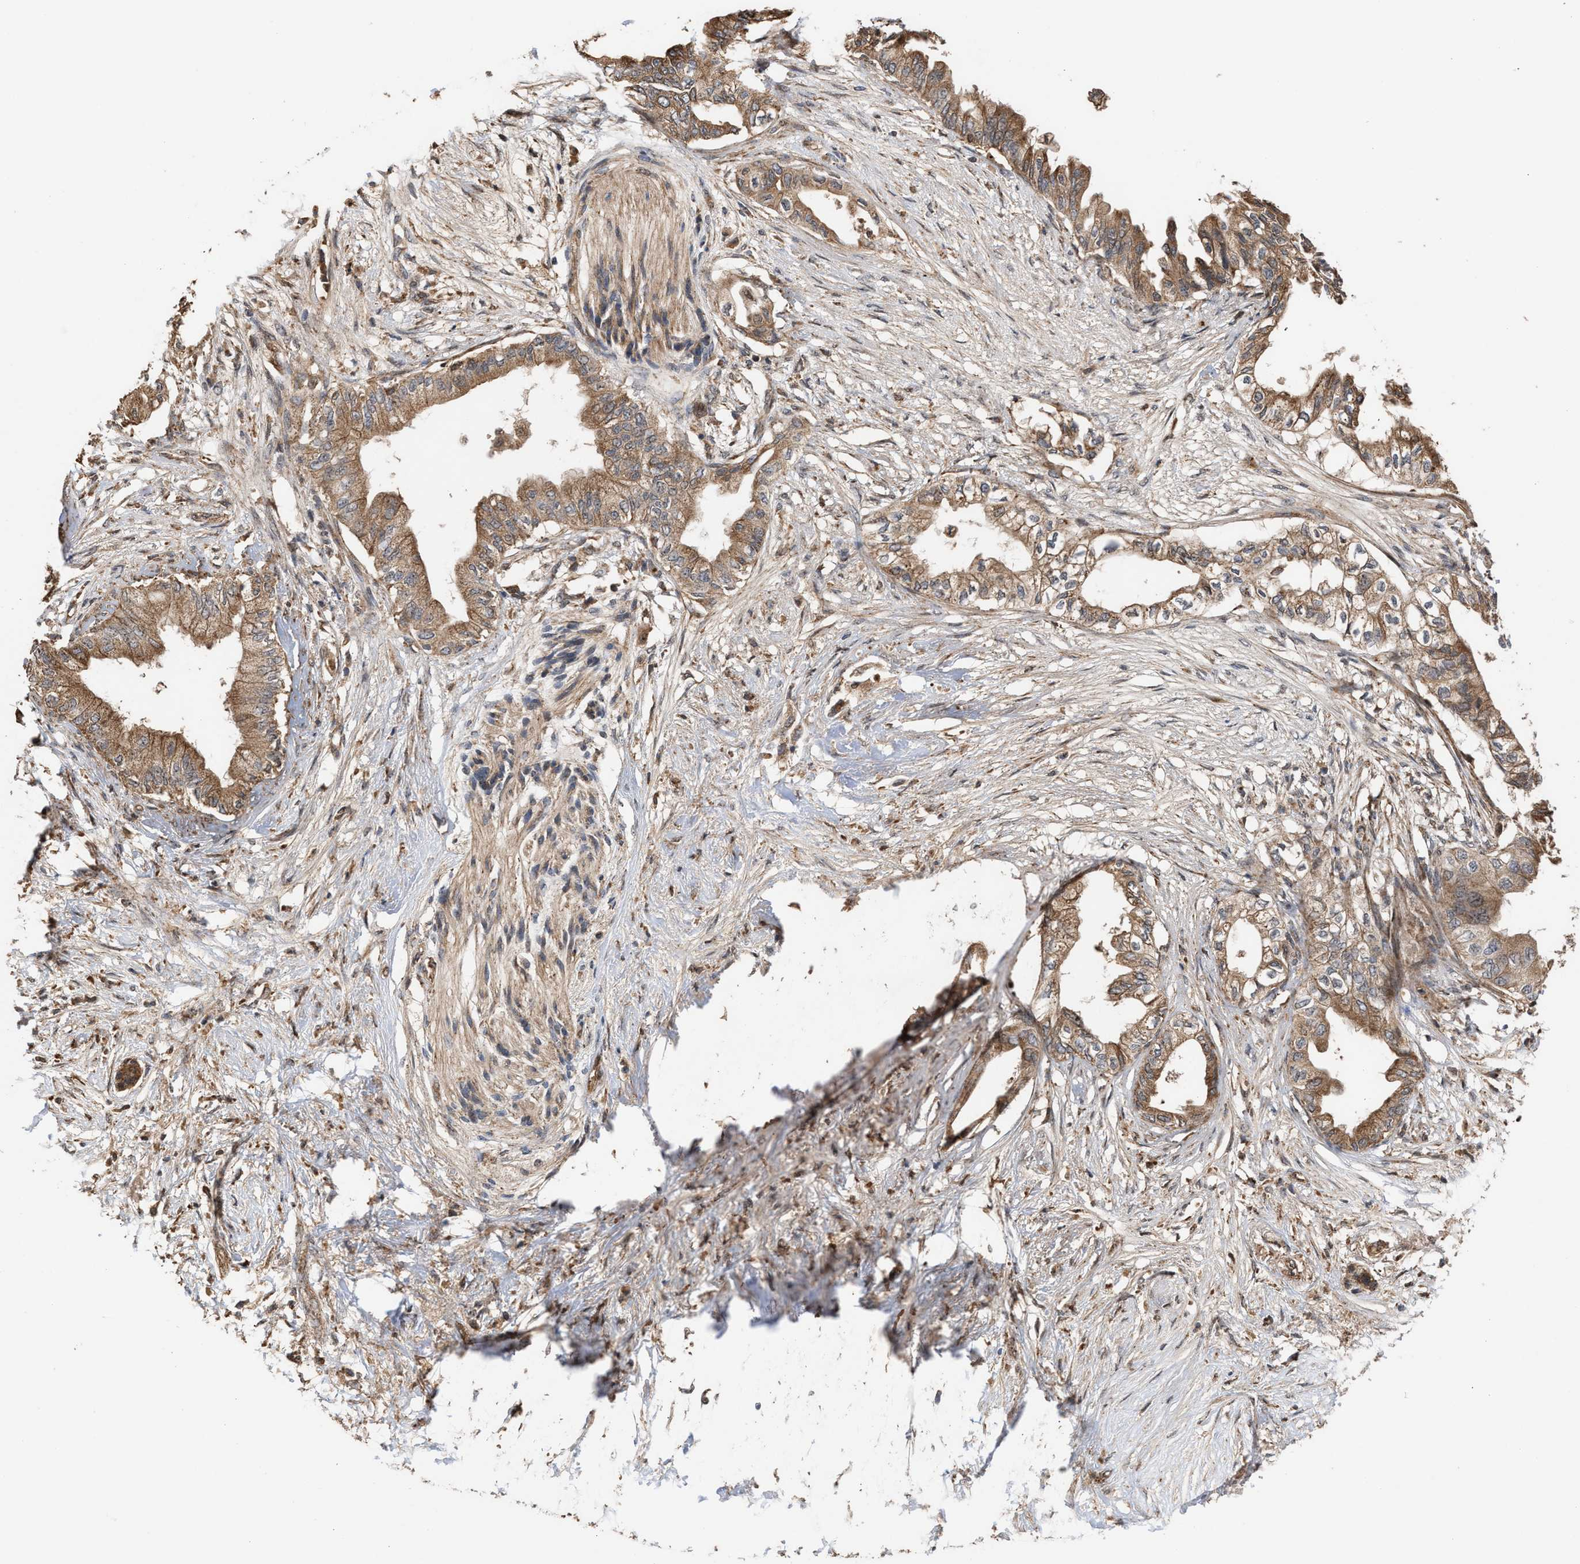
{"staining": {"intensity": "moderate", "quantity": ">75%", "location": "cytoplasmic/membranous"}, "tissue": "pancreatic cancer", "cell_type": "Tumor cells", "image_type": "cancer", "snomed": [{"axis": "morphology", "description": "Normal tissue, NOS"}, {"axis": "morphology", "description": "Adenocarcinoma, NOS"}, {"axis": "topography", "description": "Pancreas"}, {"axis": "topography", "description": "Duodenum"}], "caption": "Tumor cells exhibit medium levels of moderate cytoplasmic/membranous staining in about >75% of cells in human adenocarcinoma (pancreatic). (DAB = brown stain, brightfield microscopy at high magnification).", "gene": "EXOSC2", "patient": {"sex": "female", "age": 60}}